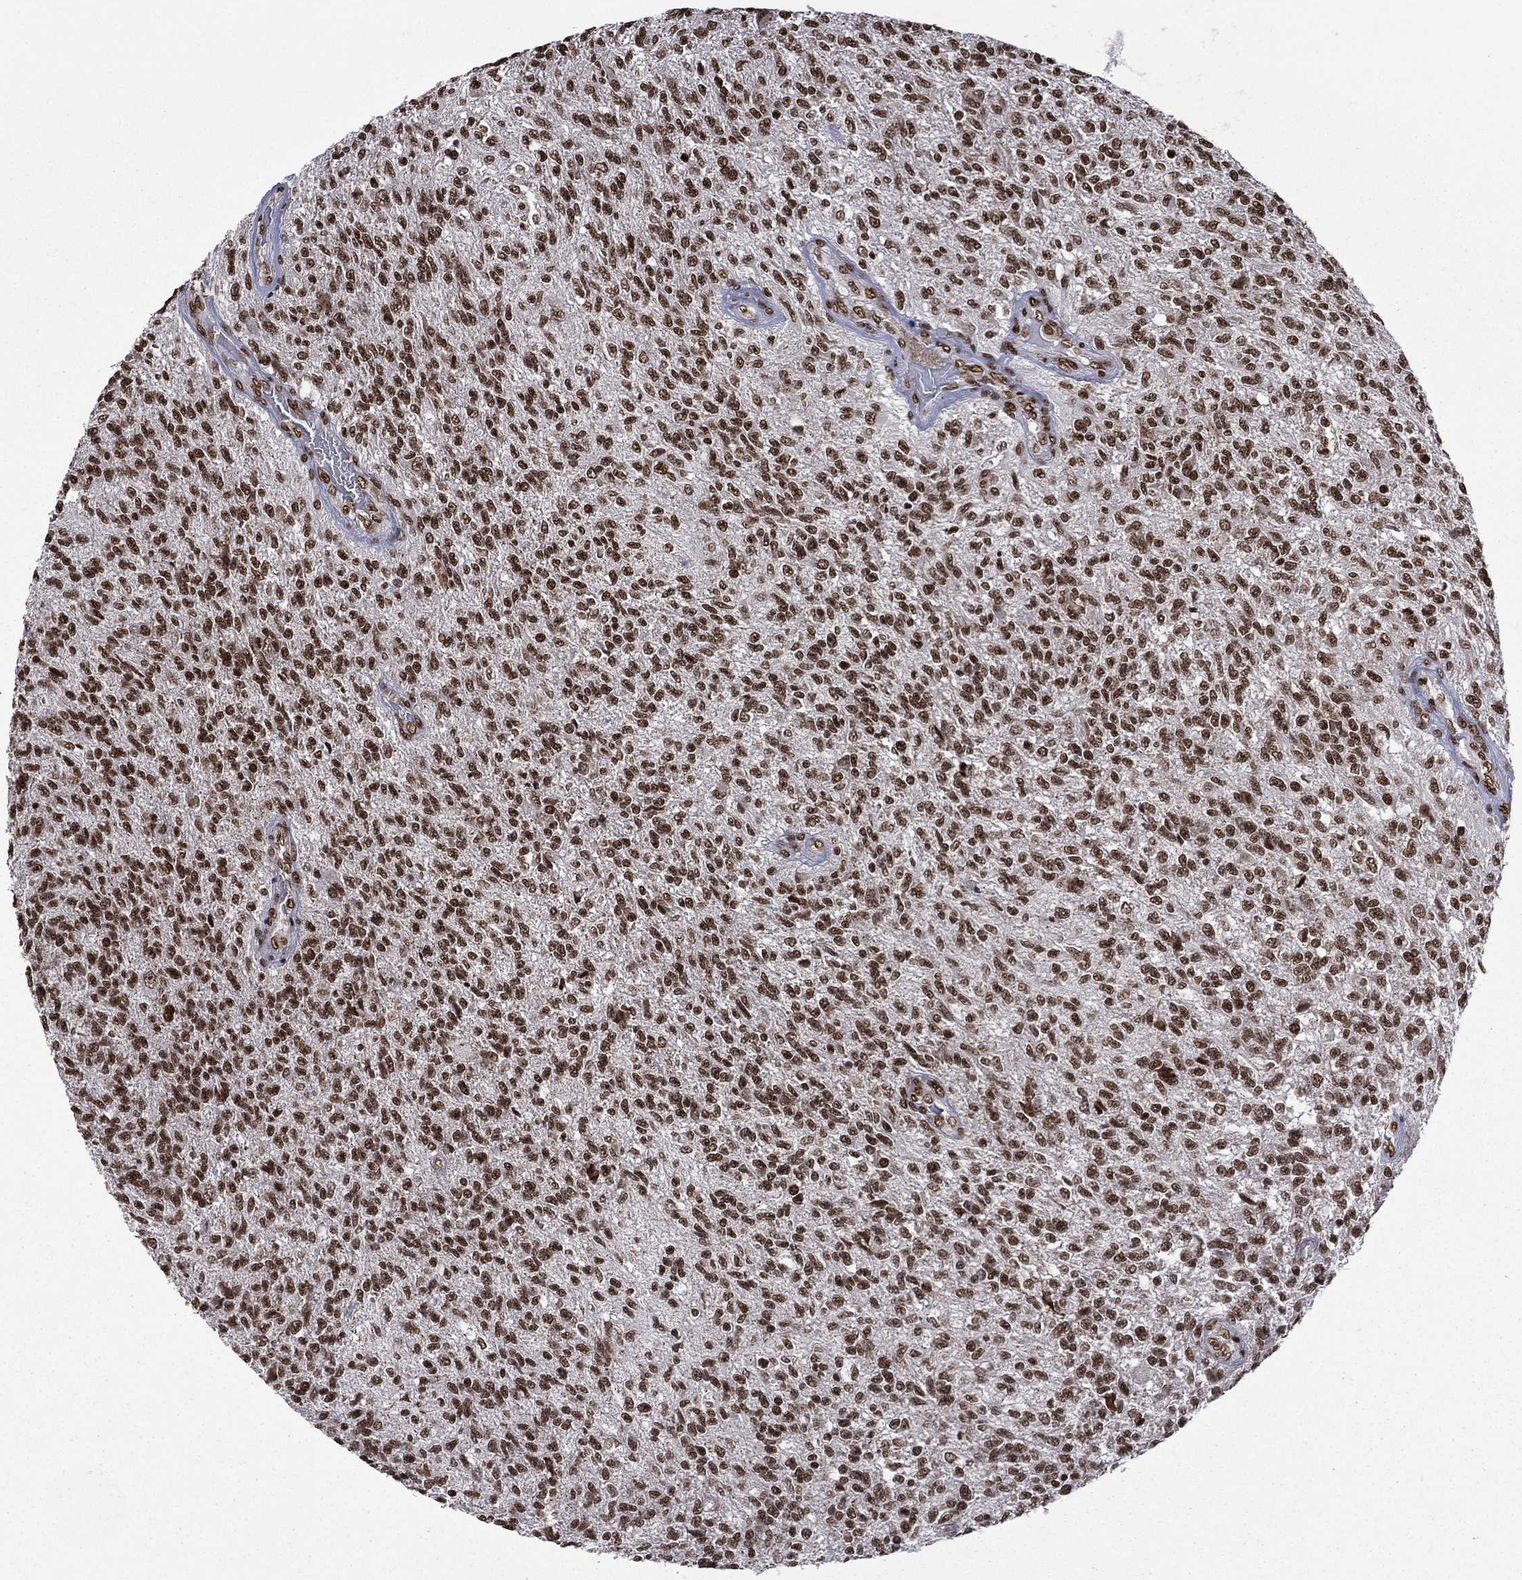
{"staining": {"intensity": "strong", "quantity": ">75%", "location": "nuclear"}, "tissue": "glioma", "cell_type": "Tumor cells", "image_type": "cancer", "snomed": [{"axis": "morphology", "description": "Glioma, malignant, High grade"}, {"axis": "topography", "description": "Brain"}], "caption": "Brown immunohistochemical staining in human glioma shows strong nuclear staining in about >75% of tumor cells.", "gene": "C5orf24", "patient": {"sex": "male", "age": 56}}